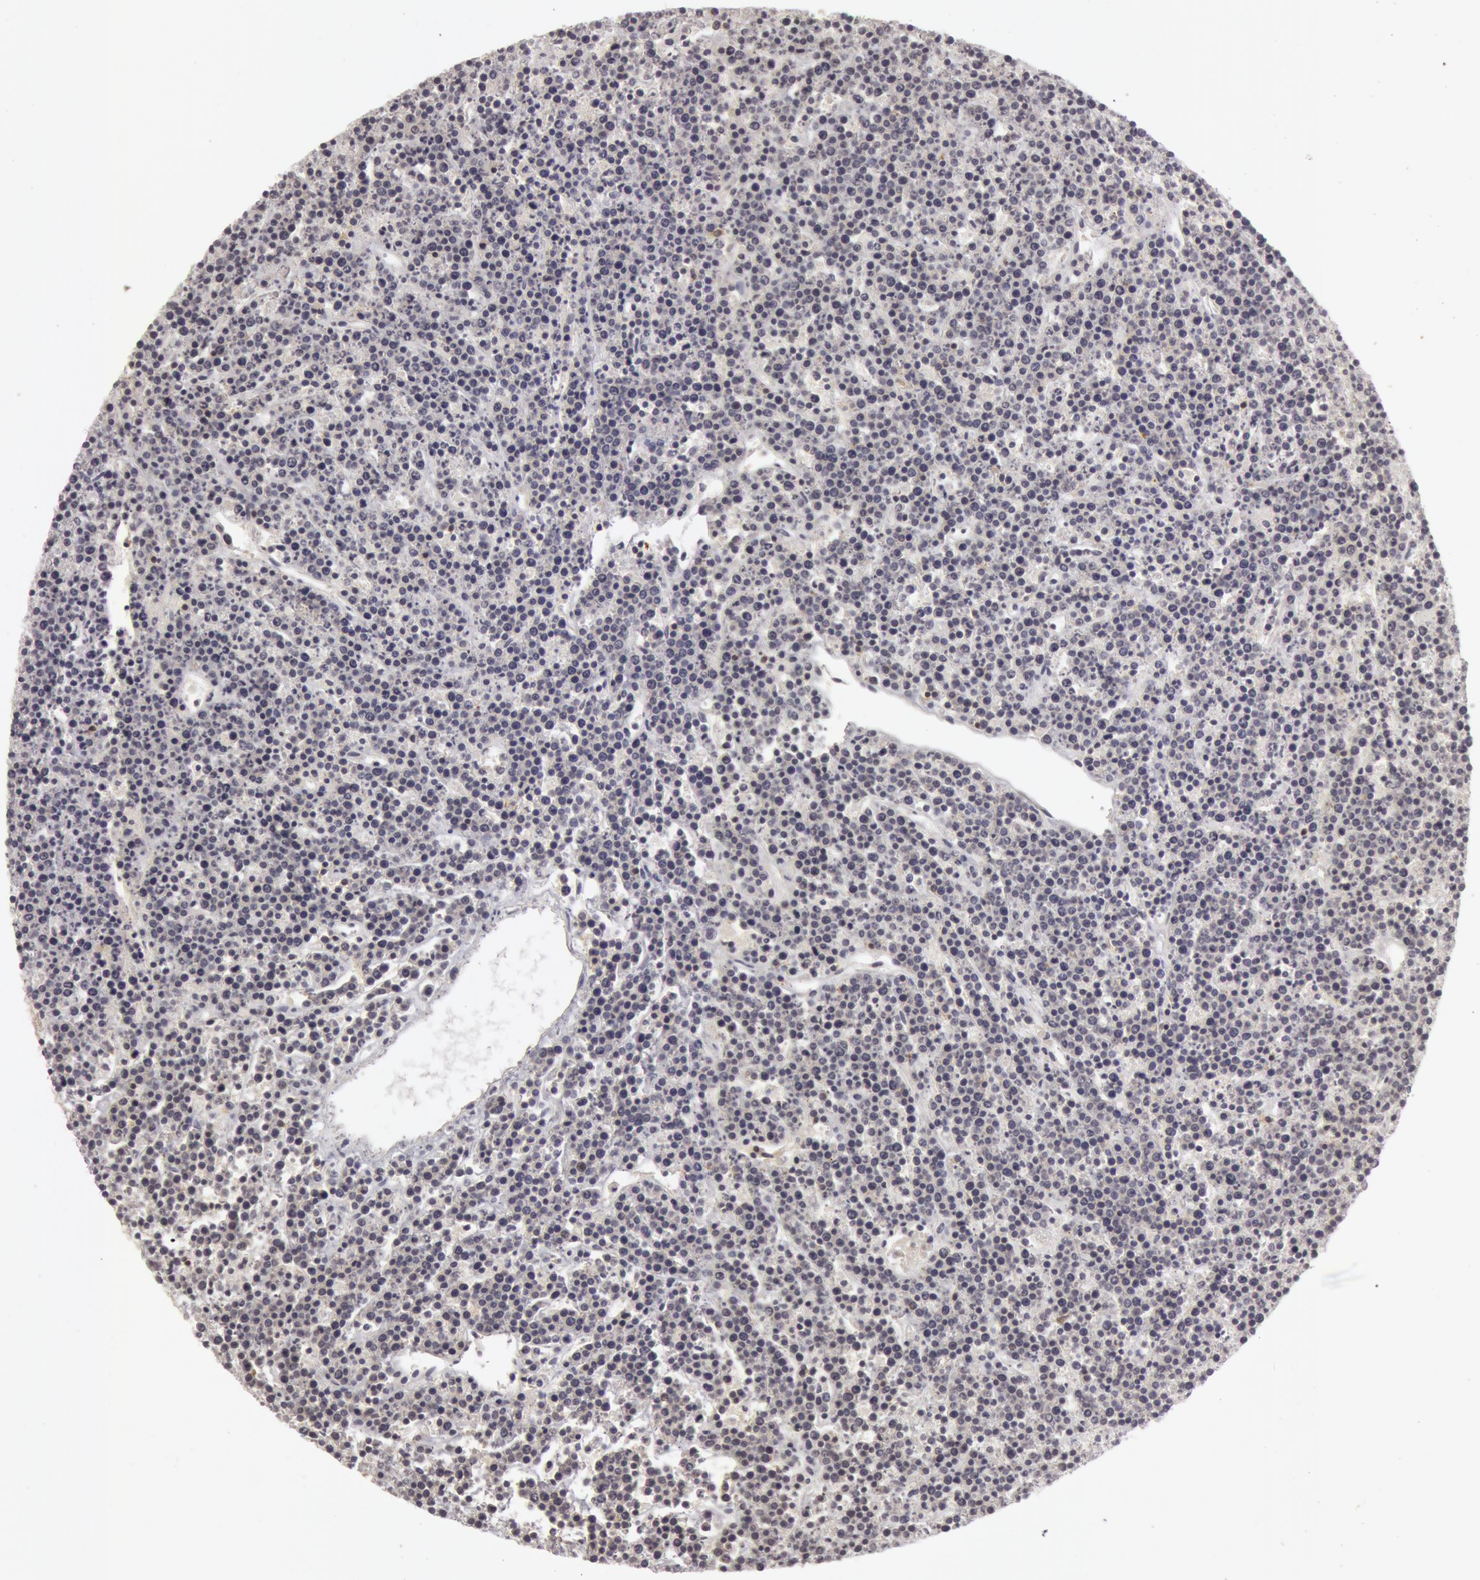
{"staining": {"intensity": "negative", "quantity": "none", "location": "none"}, "tissue": "lymphoma", "cell_type": "Tumor cells", "image_type": "cancer", "snomed": [{"axis": "morphology", "description": "Malignant lymphoma, non-Hodgkin's type, High grade"}, {"axis": "topography", "description": "Ovary"}], "caption": "A high-resolution photomicrograph shows IHC staining of malignant lymphoma, non-Hodgkin's type (high-grade), which reveals no significant expression in tumor cells.", "gene": "OASL", "patient": {"sex": "female", "age": 56}}